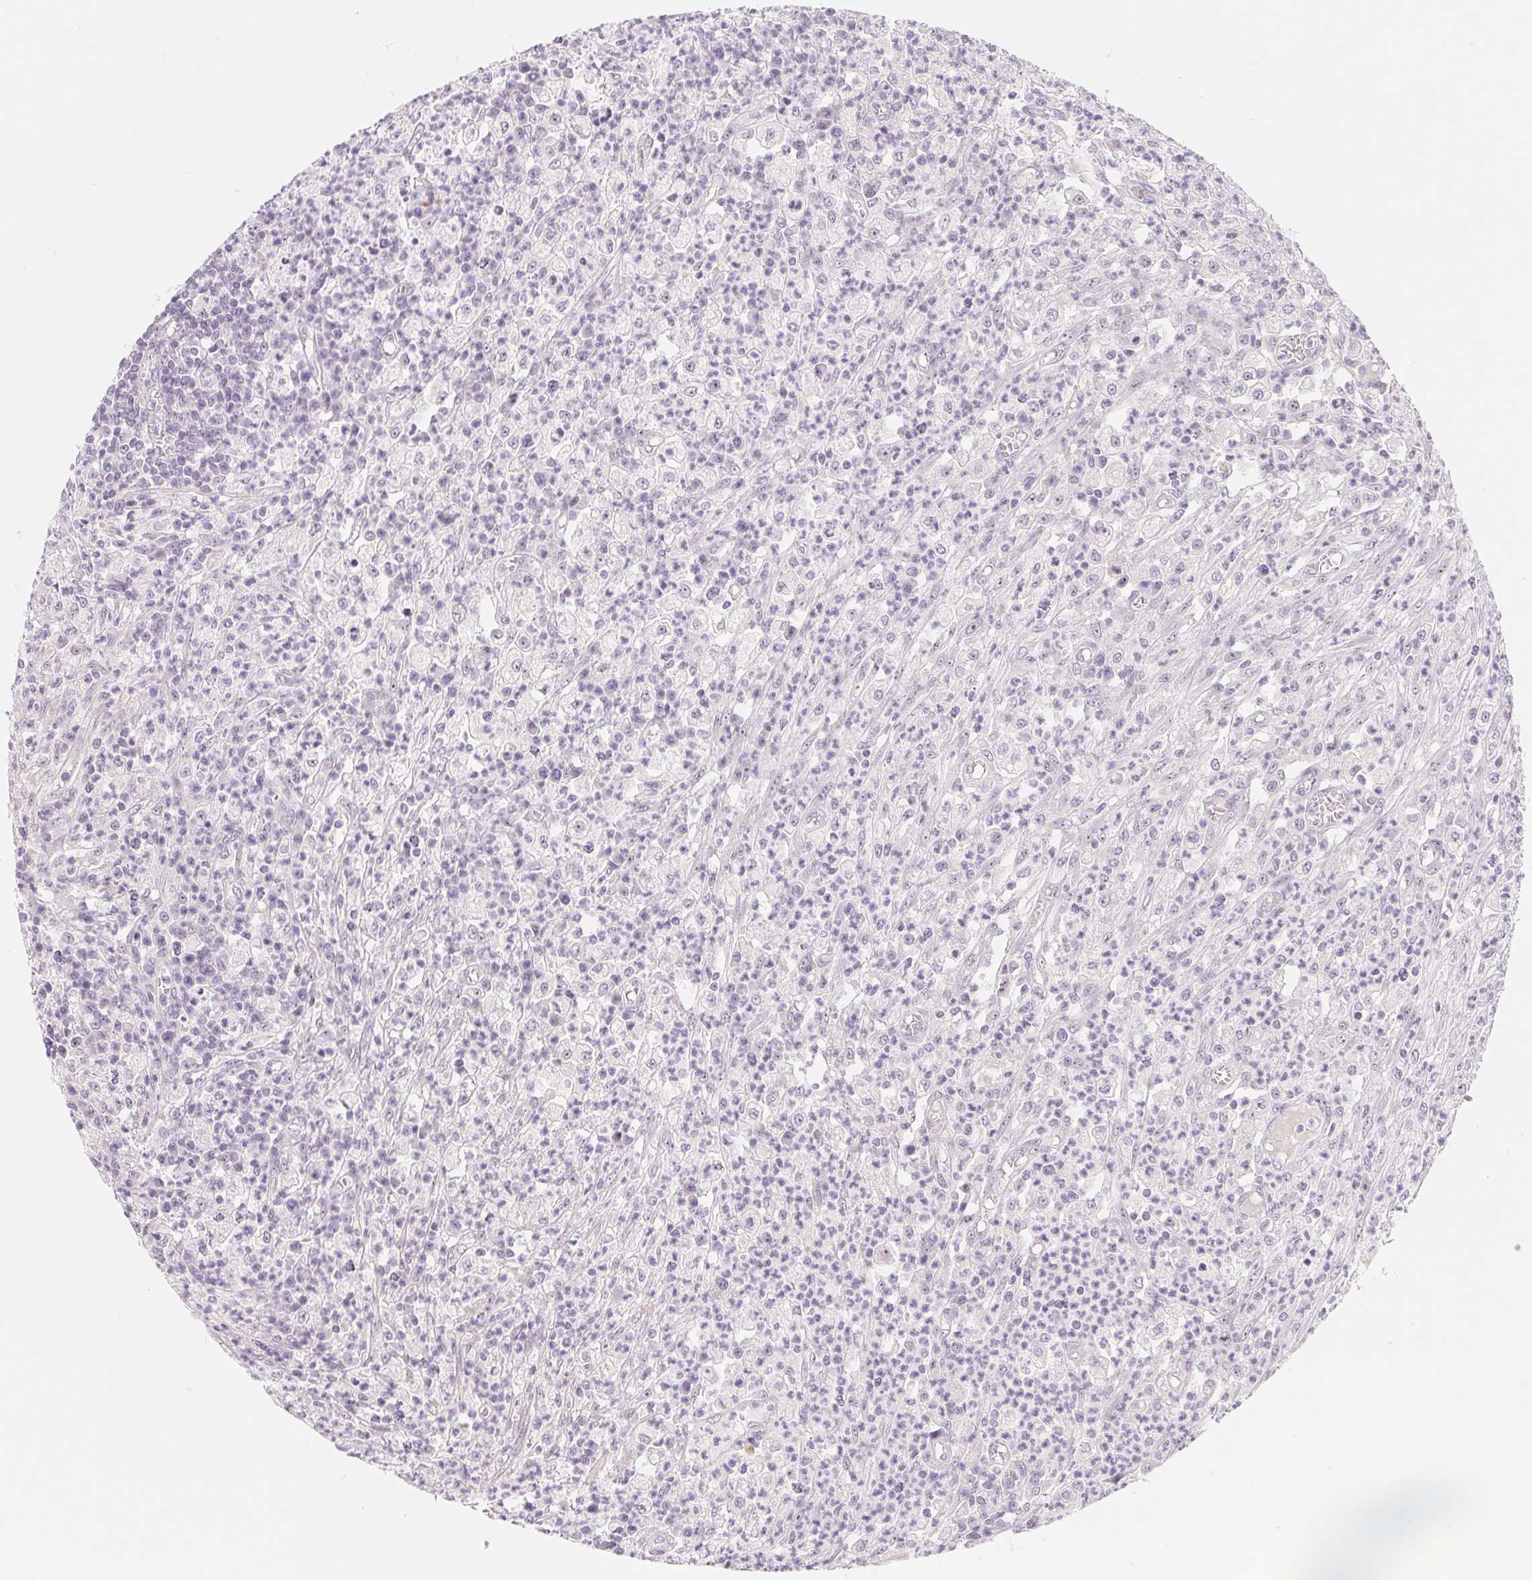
{"staining": {"intensity": "negative", "quantity": "none", "location": "none"}, "tissue": "colorectal cancer", "cell_type": "Tumor cells", "image_type": "cancer", "snomed": [{"axis": "morphology", "description": "Normal tissue, NOS"}, {"axis": "morphology", "description": "Adenocarcinoma, NOS"}, {"axis": "topography", "description": "Colon"}], "caption": "Histopathology image shows no significant protein staining in tumor cells of adenocarcinoma (colorectal).", "gene": "LCA5L", "patient": {"sex": "male", "age": 65}}